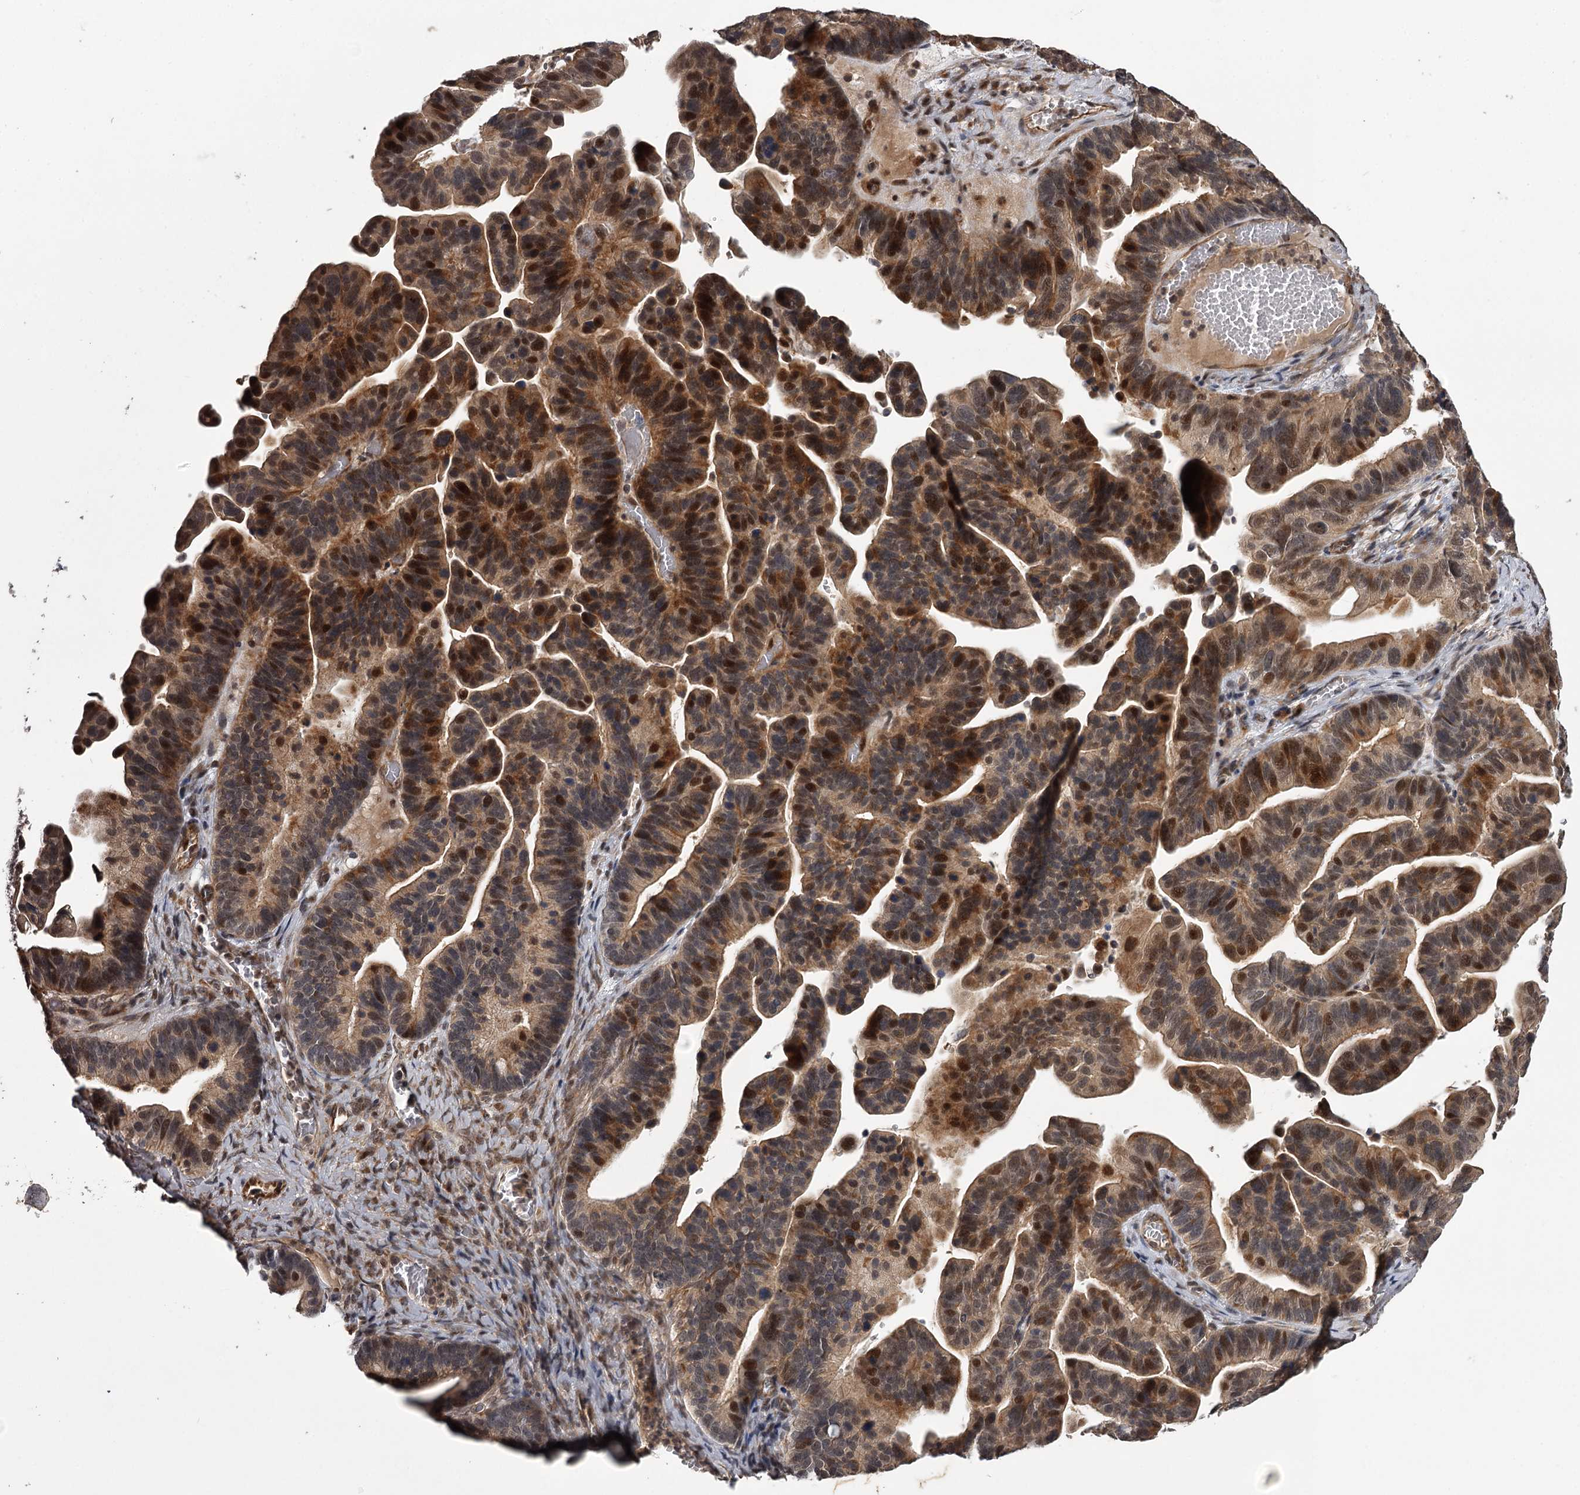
{"staining": {"intensity": "moderate", "quantity": ">75%", "location": "cytoplasmic/membranous,nuclear"}, "tissue": "ovarian cancer", "cell_type": "Tumor cells", "image_type": "cancer", "snomed": [{"axis": "morphology", "description": "Cystadenocarcinoma, serous, NOS"}, {"axis": "topography", "description": "Ovary"}], "caption": "Ovarian cancer (serous cystadenocarcinoma) stained with DAB (3,3'-diaminobenzidine) IHC shows medium levels of moderate cytoplasmic/membranous and nuclear expression in approximately >75% of tumor cells.", "gene": "MAML3", "patient": {"sex": "female", "age": 56}}